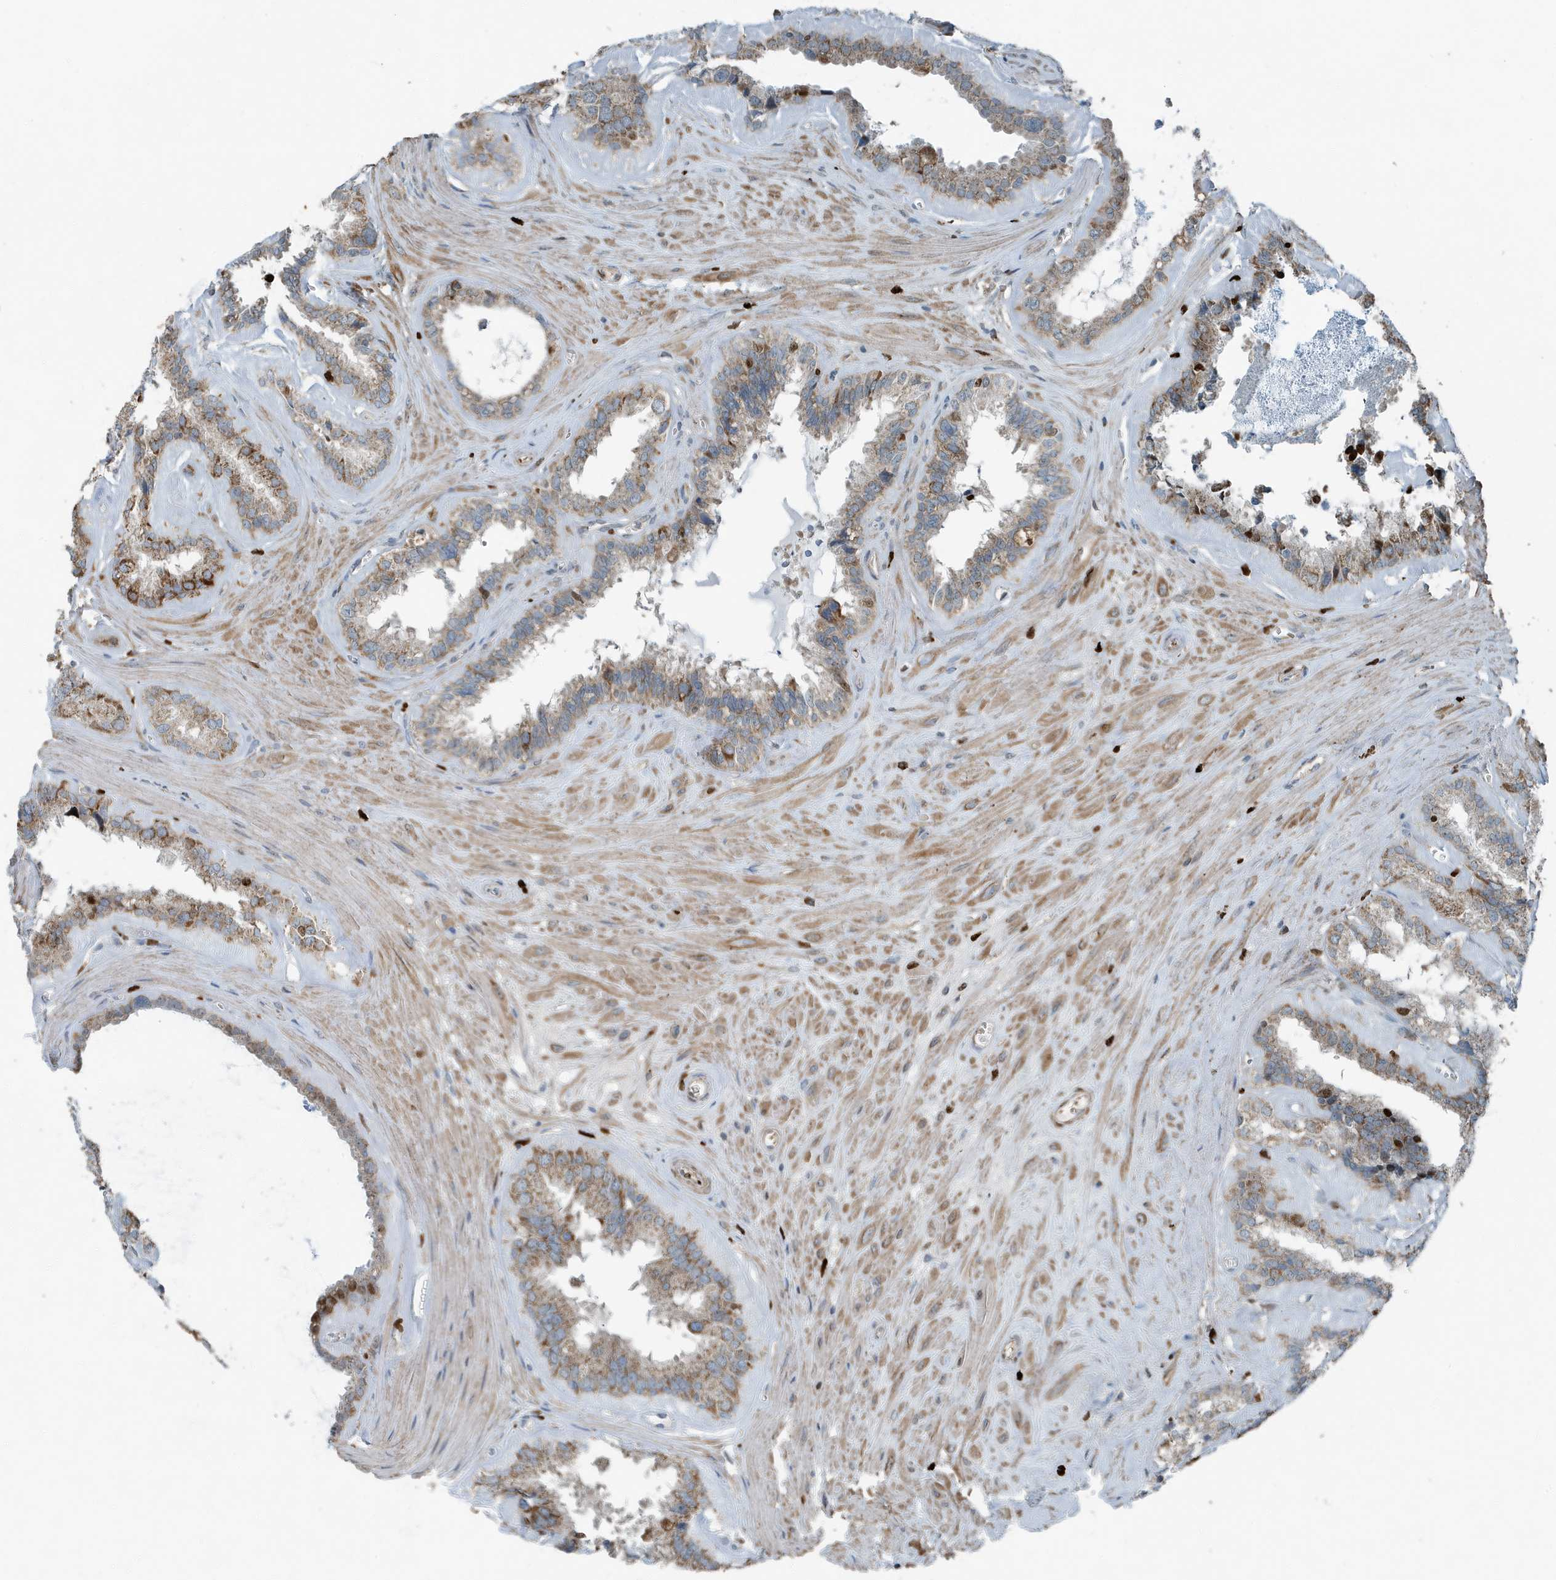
{"staining": {"intensity": "moderate", "quantity": ">75%", "location": "cytoplasmic/membranous"}, "tissue": "seminal vesicle", "cell_type": "Glandular cells", "image_type": "normal", "snomed": [{"axis": "morphology", "description": "Normal tissue, NOS"}, {"axis": "topography", "description": "Prostate"}, {"axis": "topography", "description": "Seminal veicle"}], "caption": "Moderate cytoplasmic/membranous expression for a protein is identified in approximately >75% of glandular cells of normal seminal vesicle using immunohistochemistry.", "gene": "MT", "patient": {"sex": "male", "age": 59}}